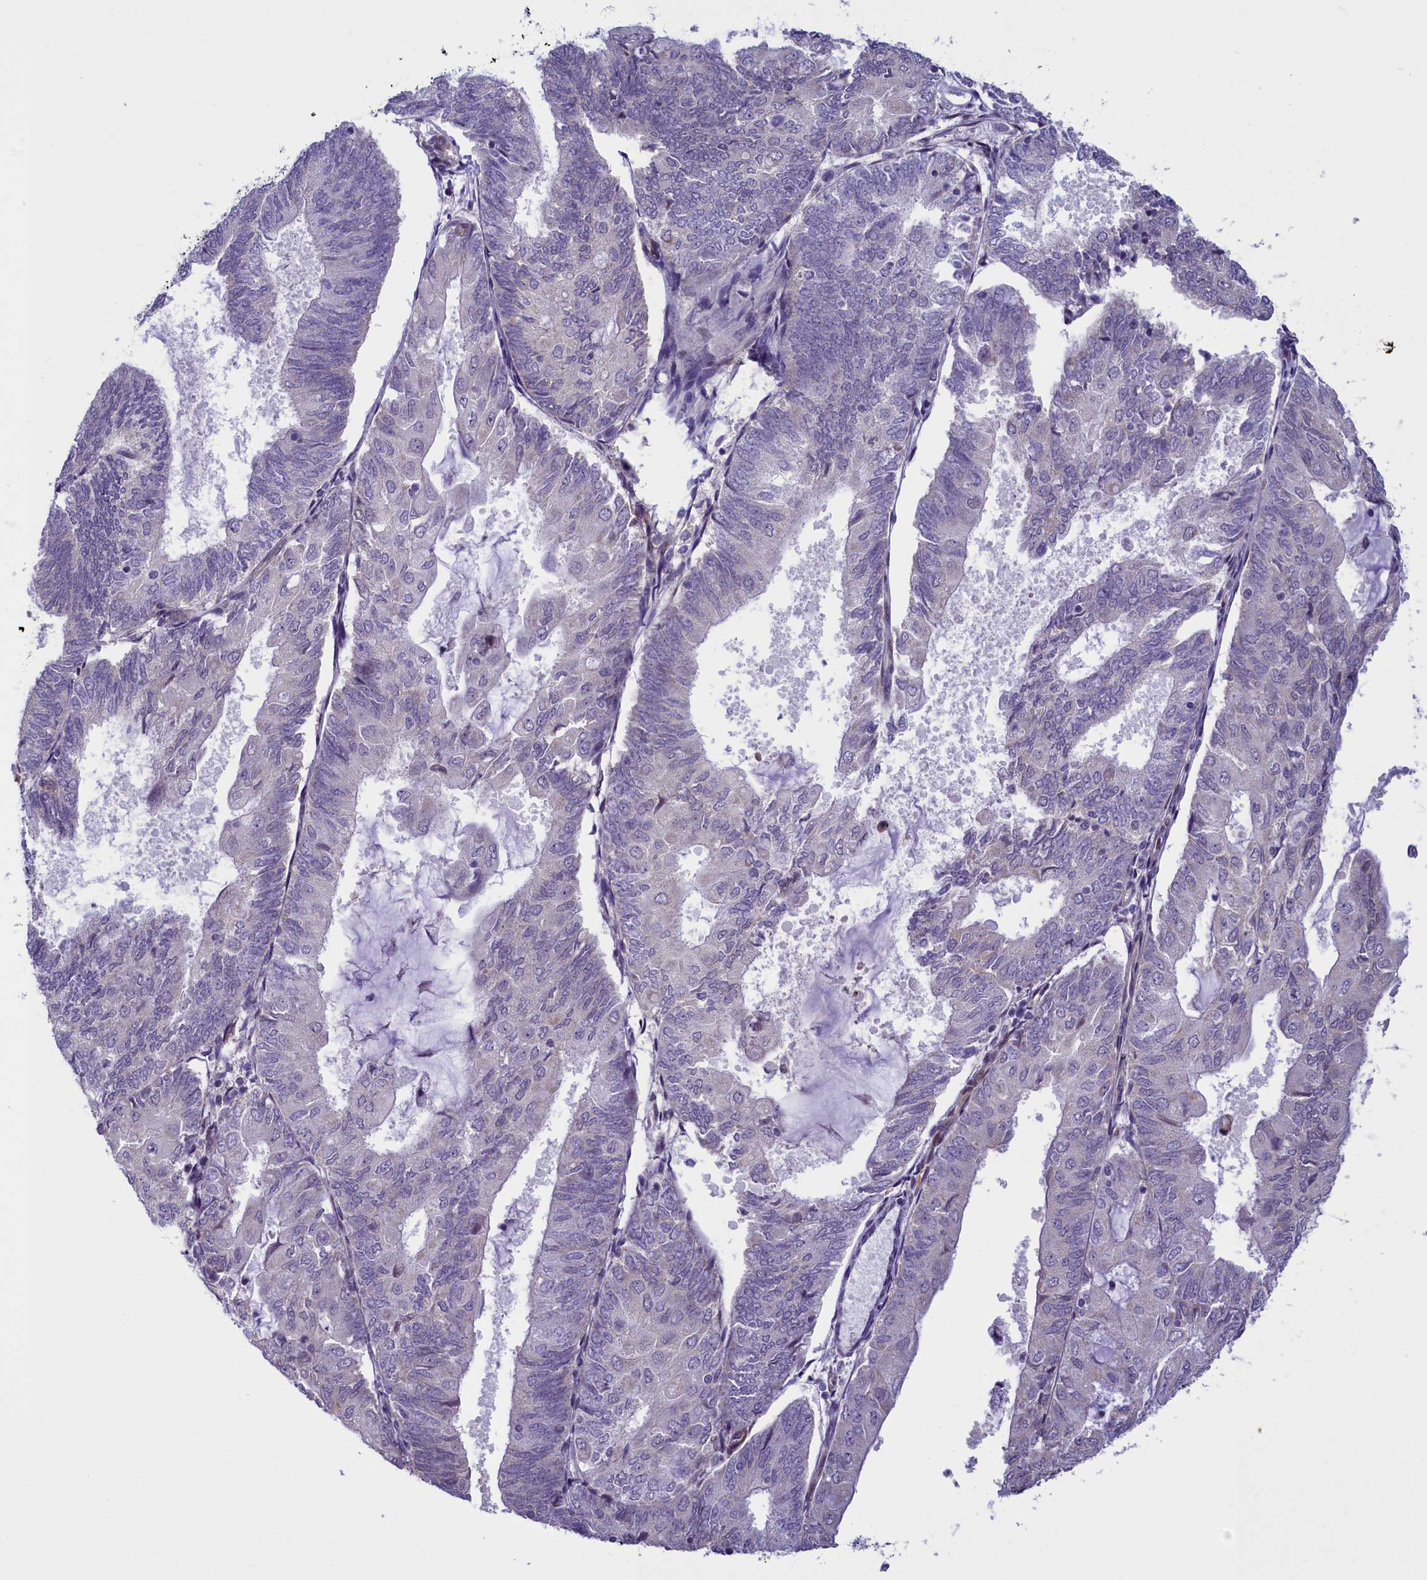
{"staining": {"intensity": "negative", "quantity": "none", "location": "none"}, "tissue": "endometrial cancer", "cell_type": "Tumor cells", "image_type": "cancer", "snomed": [{"axis": "morphology", "description": "Adenocarcinoma, NOS"}, {"axis": "topography", "description": "Endometrium"}], "caption": "Human endometrial adenocarcinoma stained for a protein using IHC shows no expression in tumor cells.", "gene": "IGSF6", "patient": {"sex": "female", "age": 81}}